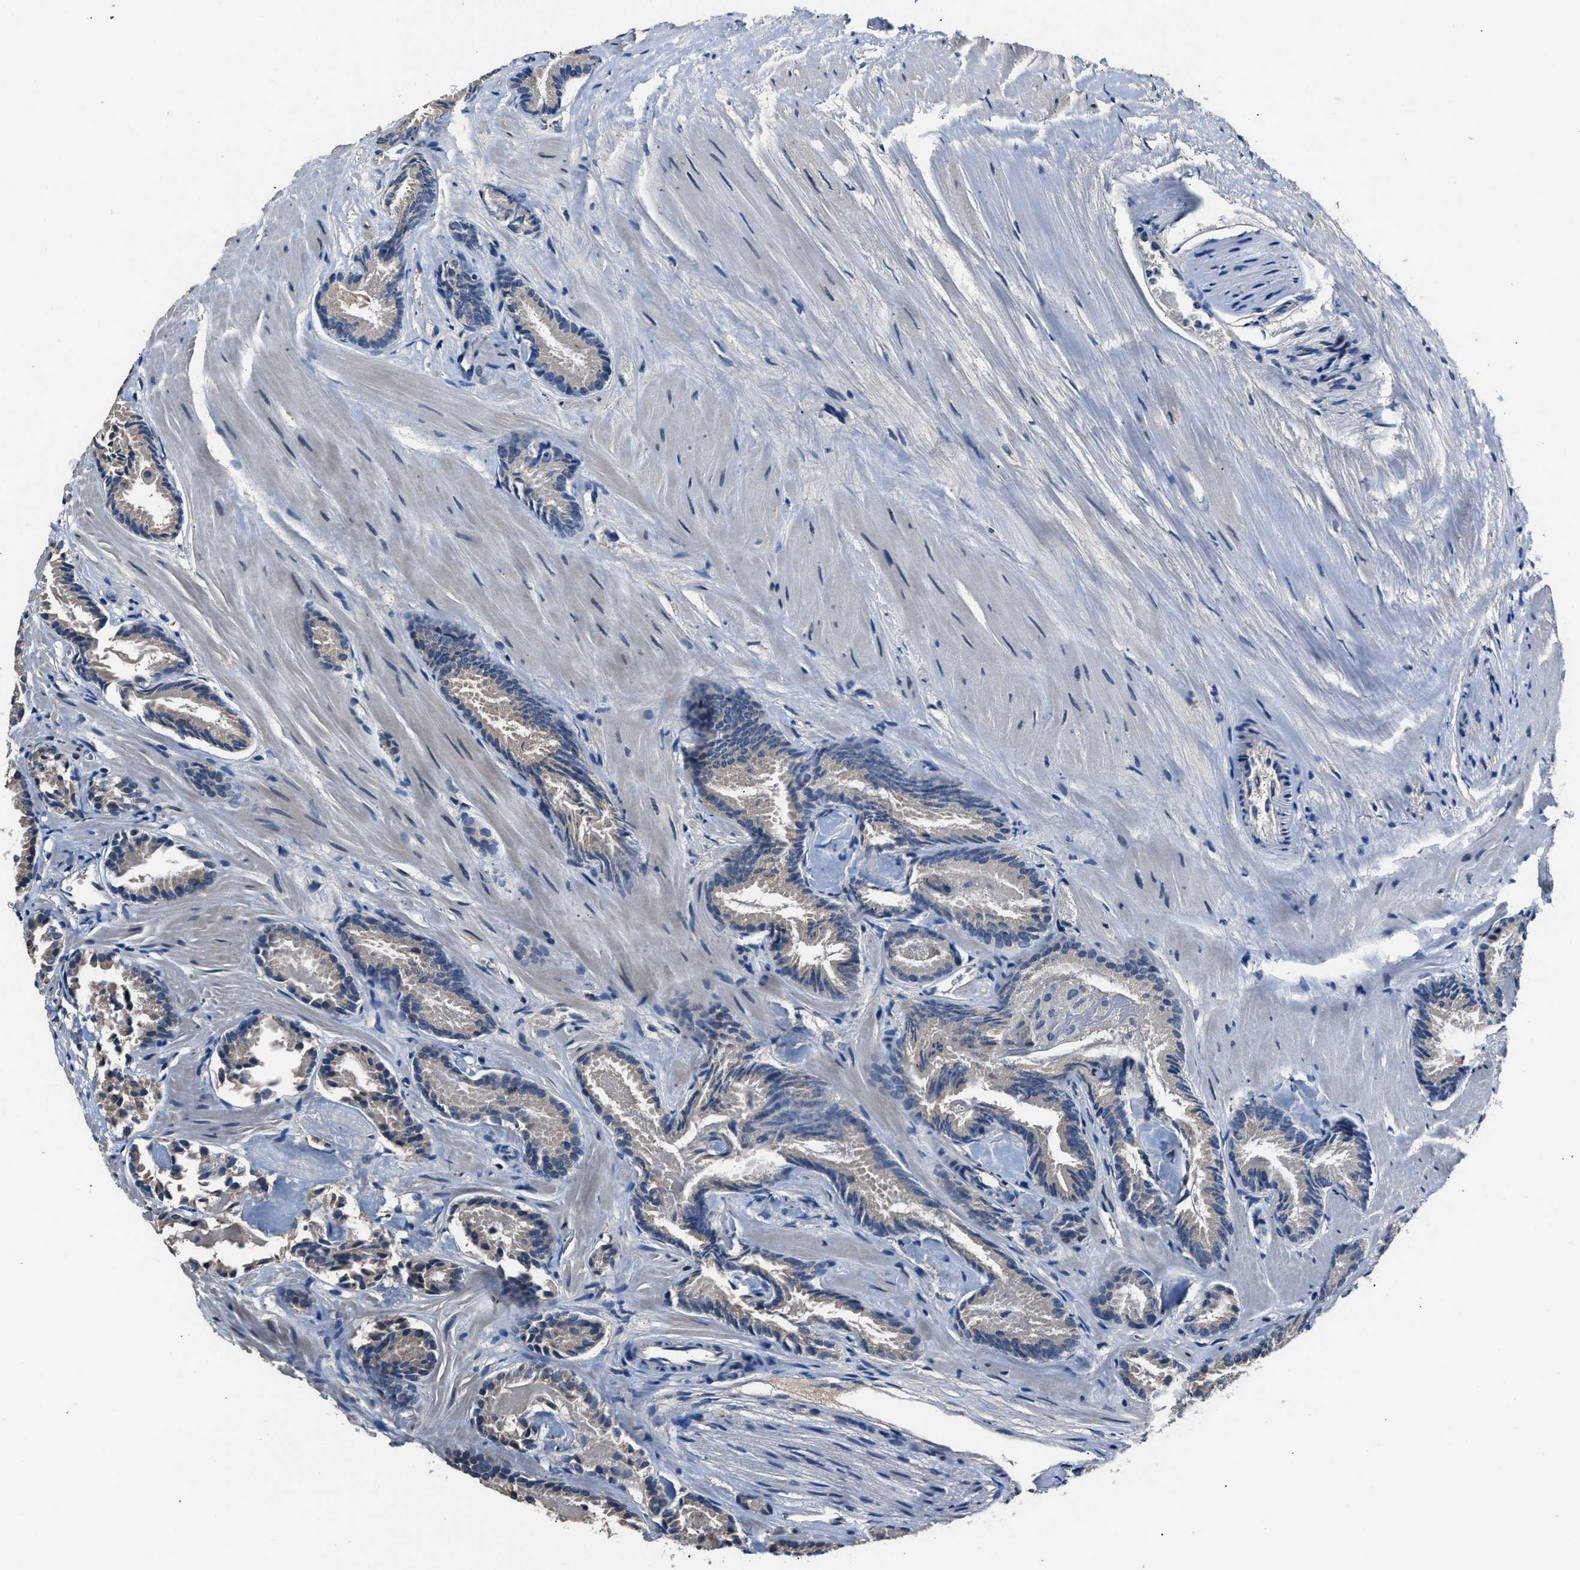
{"staining": {"intensity": "negative", "quantity": "none", "location": "none"}, "tissue": "prostate cancer", "cell_type": "Tumor cells", "image_type": "cancer", "snomed": [{"axis": "morphology", "description": "Adenocarcinoma, Low grade"}, {"axis": "topography", "description": "Prostate"}], "caption": "Tumor cells show no significant protein expression in prostate cancer.", "gene": "TNRC18", "patient": {"sex": "male", "age": 51}}